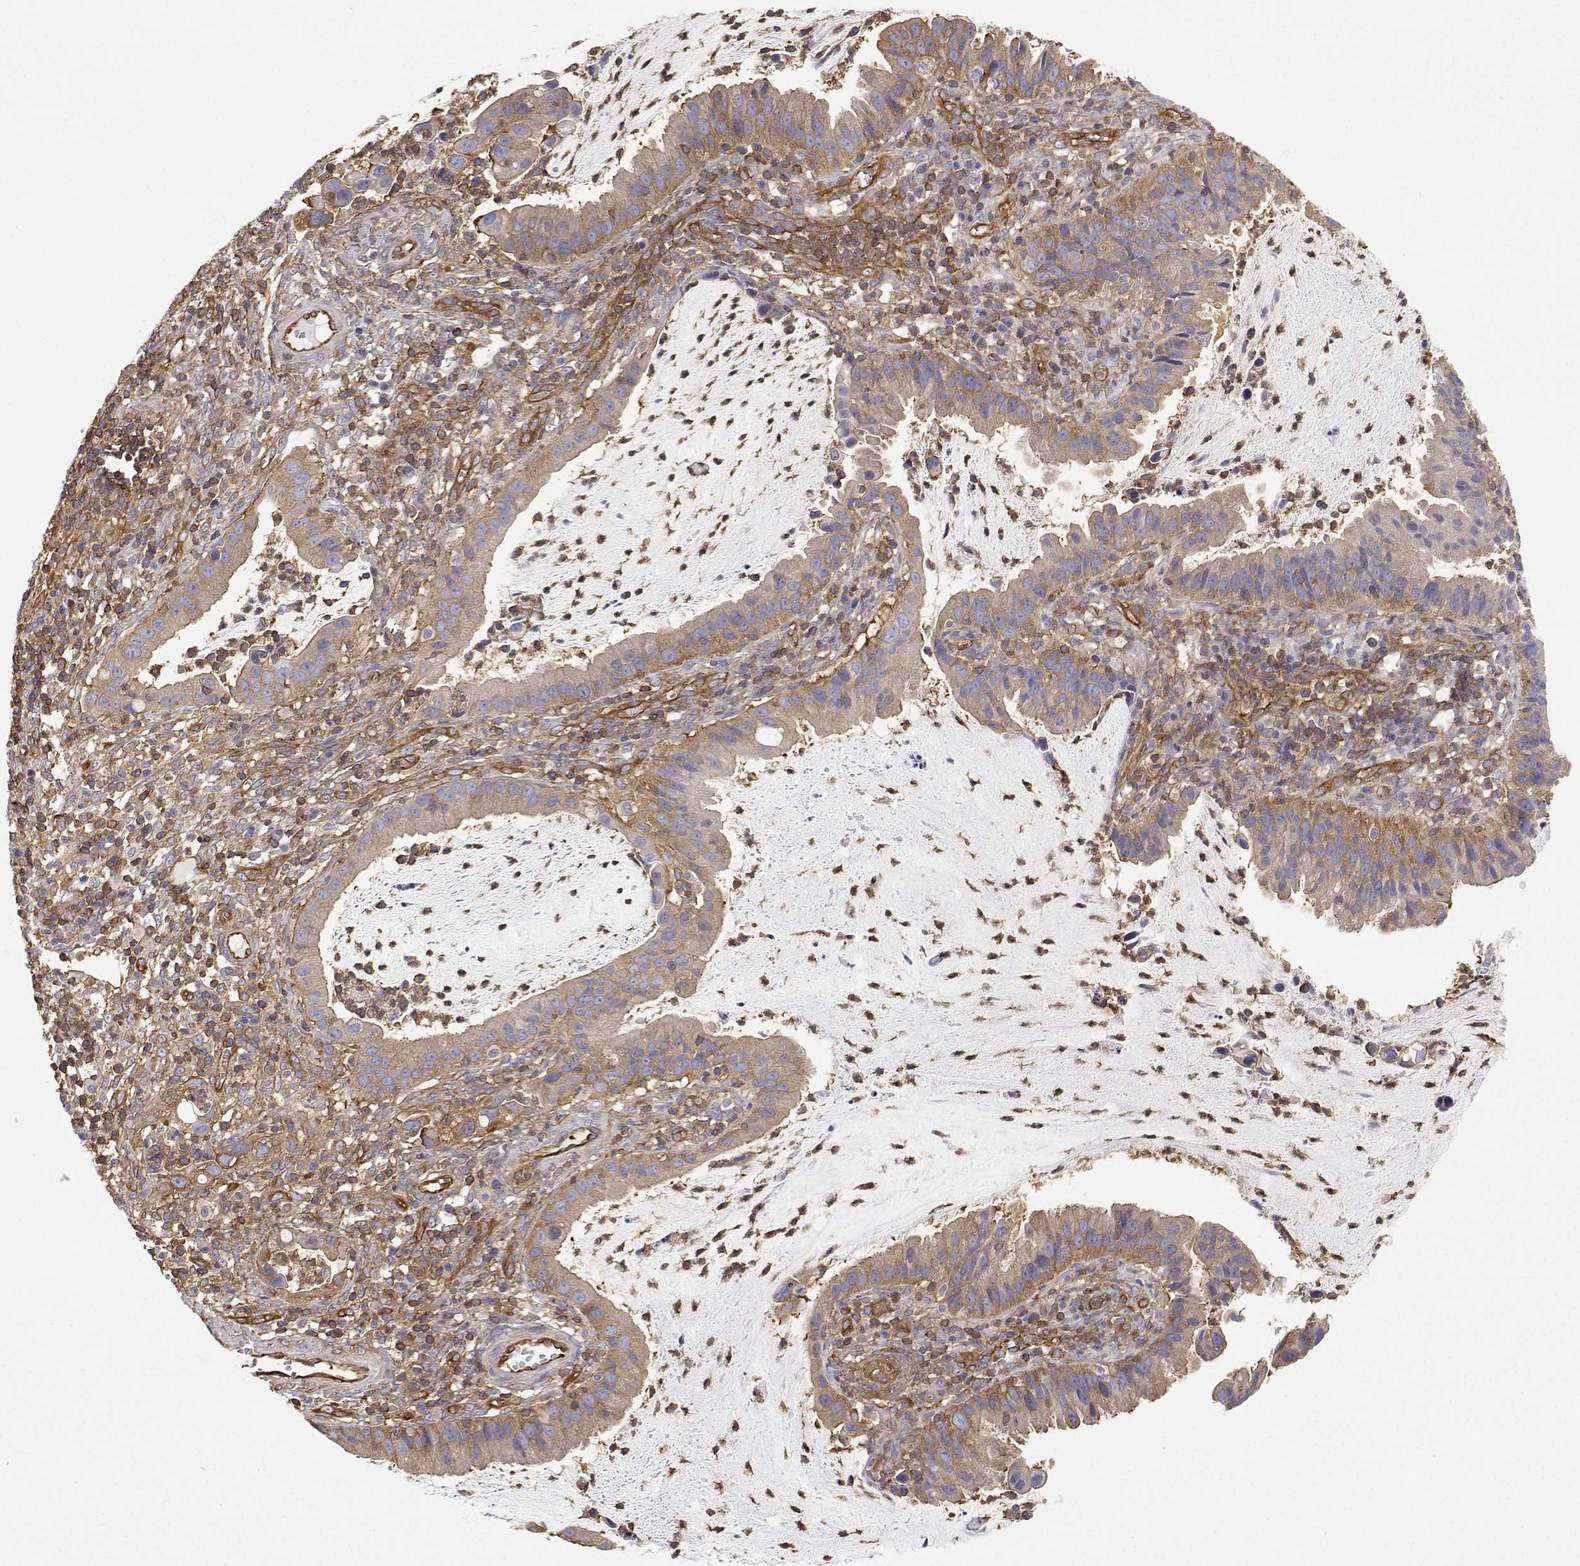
{"staining": {"intensity": "moderate", "quantity": "25%-75%", "location": "cytoplasmic/membranous"}, "tissue": "cervical cancer", "cell_type": "Tumor cells", "image_type": "cancer", "snomed": [{"axis": "morphology", "description": "Adenocarcinoma, NOS"}, {"axis": "topography", "description": "Cervix"}], "caption": "A photomicrograph of adenocarcinoma (cervical) stained for a protein demonstrates moderate cytoplasmic/membranous brown staining in tumor cells.", "gene": "MYH9", "patient": {"sex": "female", "age": 34}}